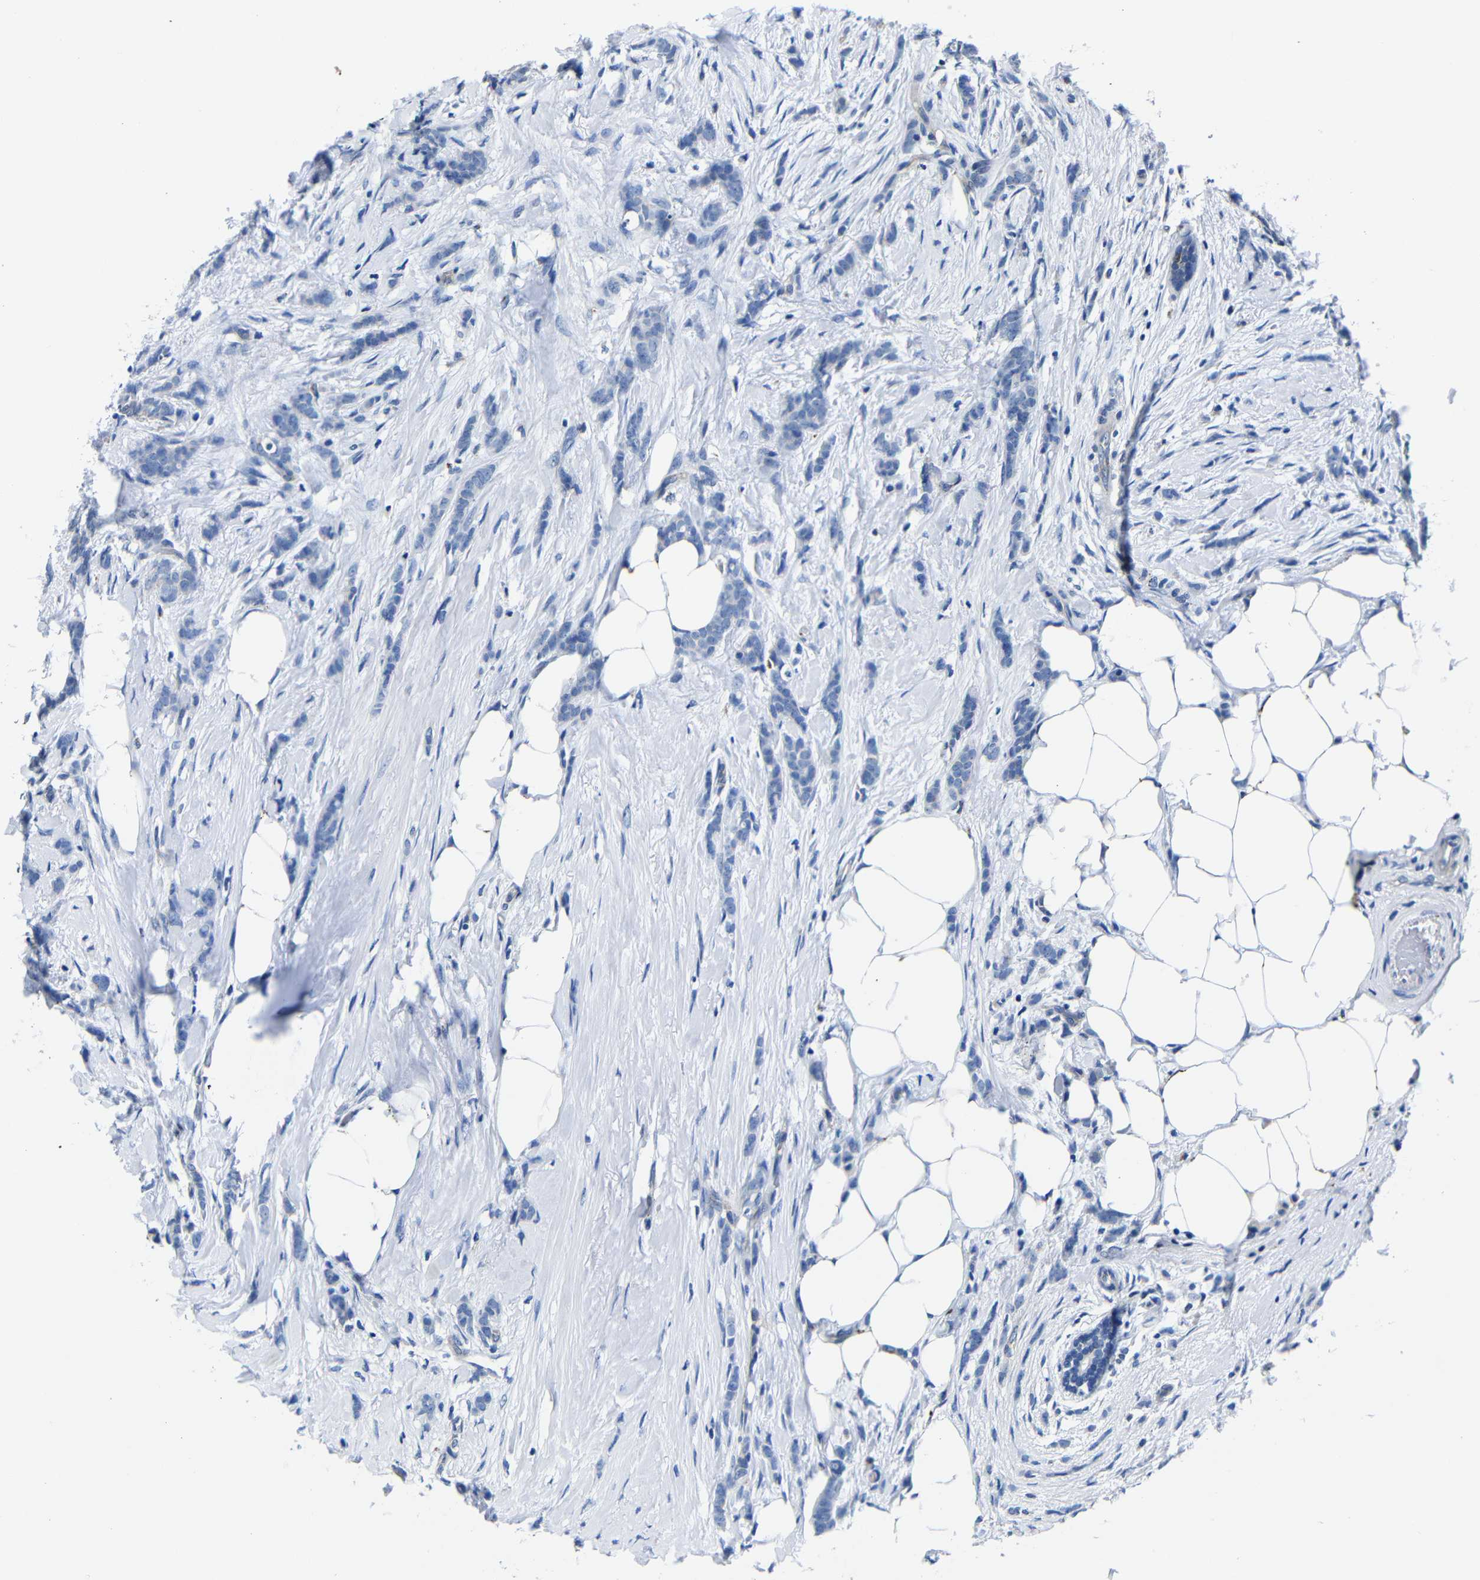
{"staining": {"intensity": "negative", "quantity": "none", "location": "none"}, "tissue": "breast cancer", "cell_type": "Tumor cells", "image_type": "cancer", "snomed": [{"axis": "morphology", "description": "Lobular carcinoma, in situ"}, {"axis": "morphology", "description": "Lobular carcinoma"}, {"axis": "topography", "description": "Breast"}], "caption": "Tumor cells are negative for brown protein staining in breast cancer.", "gene": "GIMAP2", "patient": {"sex": "female", "age": 41}}